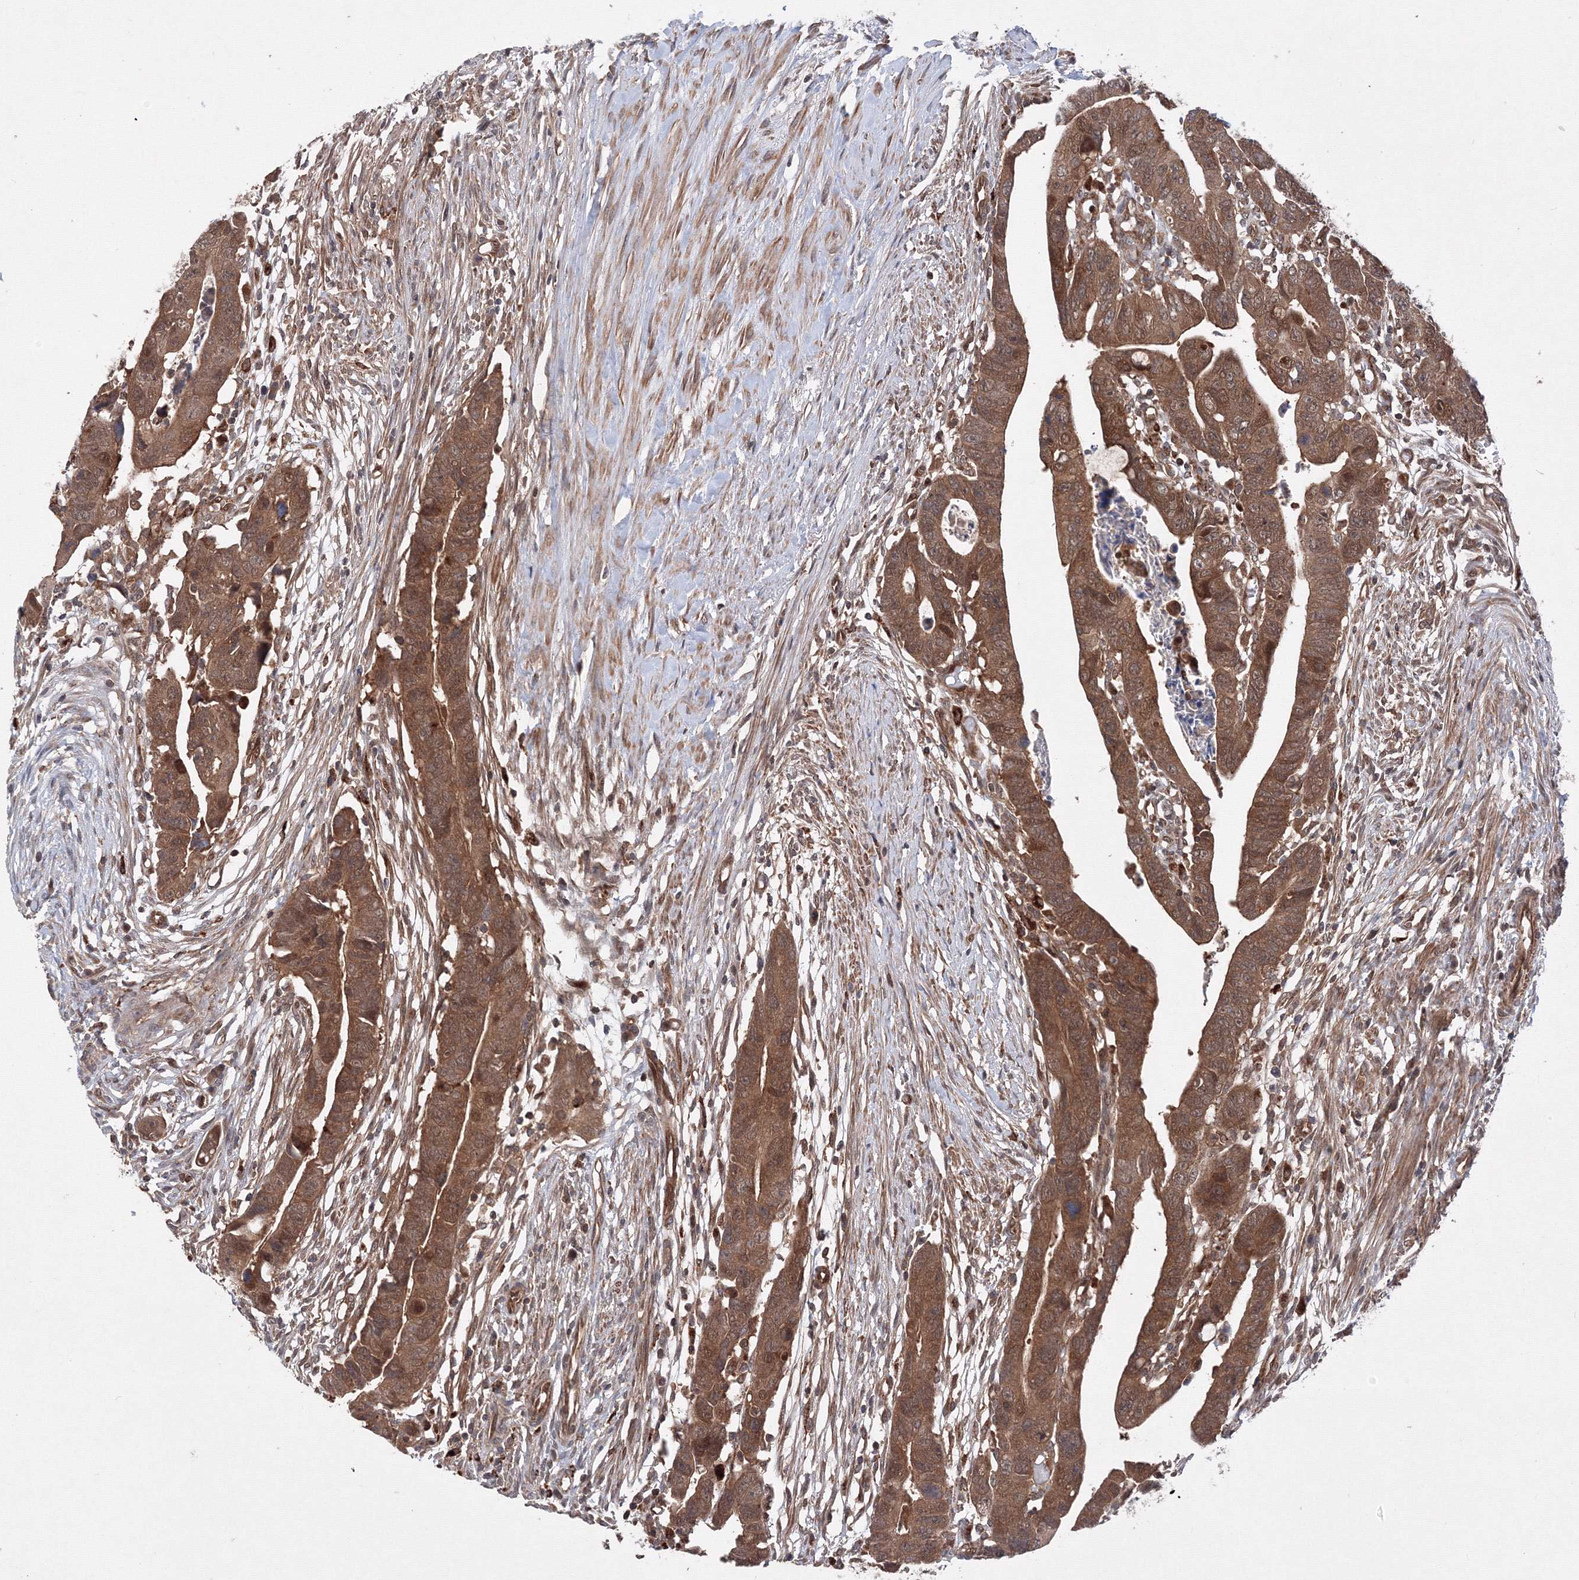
{"staining": {"intensity": "moderate", "quantity": ">75%", "location": "cytoplasmic/membranous"}, "tissue": "colorectal cancer", "cell_type": "Tumor cells", "image_type": "cancer", "snomed": [{"axis": "morphology", "description": "Adenocarcinoma, NOS"}, {"axis": "topography", "description": "Rectum"}], "caption": "An image showing moderate cytoplasmic/membranous expression in approximately >75% of tumor cells in adenocarcinoma (colorectal), as visualized by brown immunohistochemical staining.", "gene": "DCTD", "patient": {"sex": "female", "age": 65}}